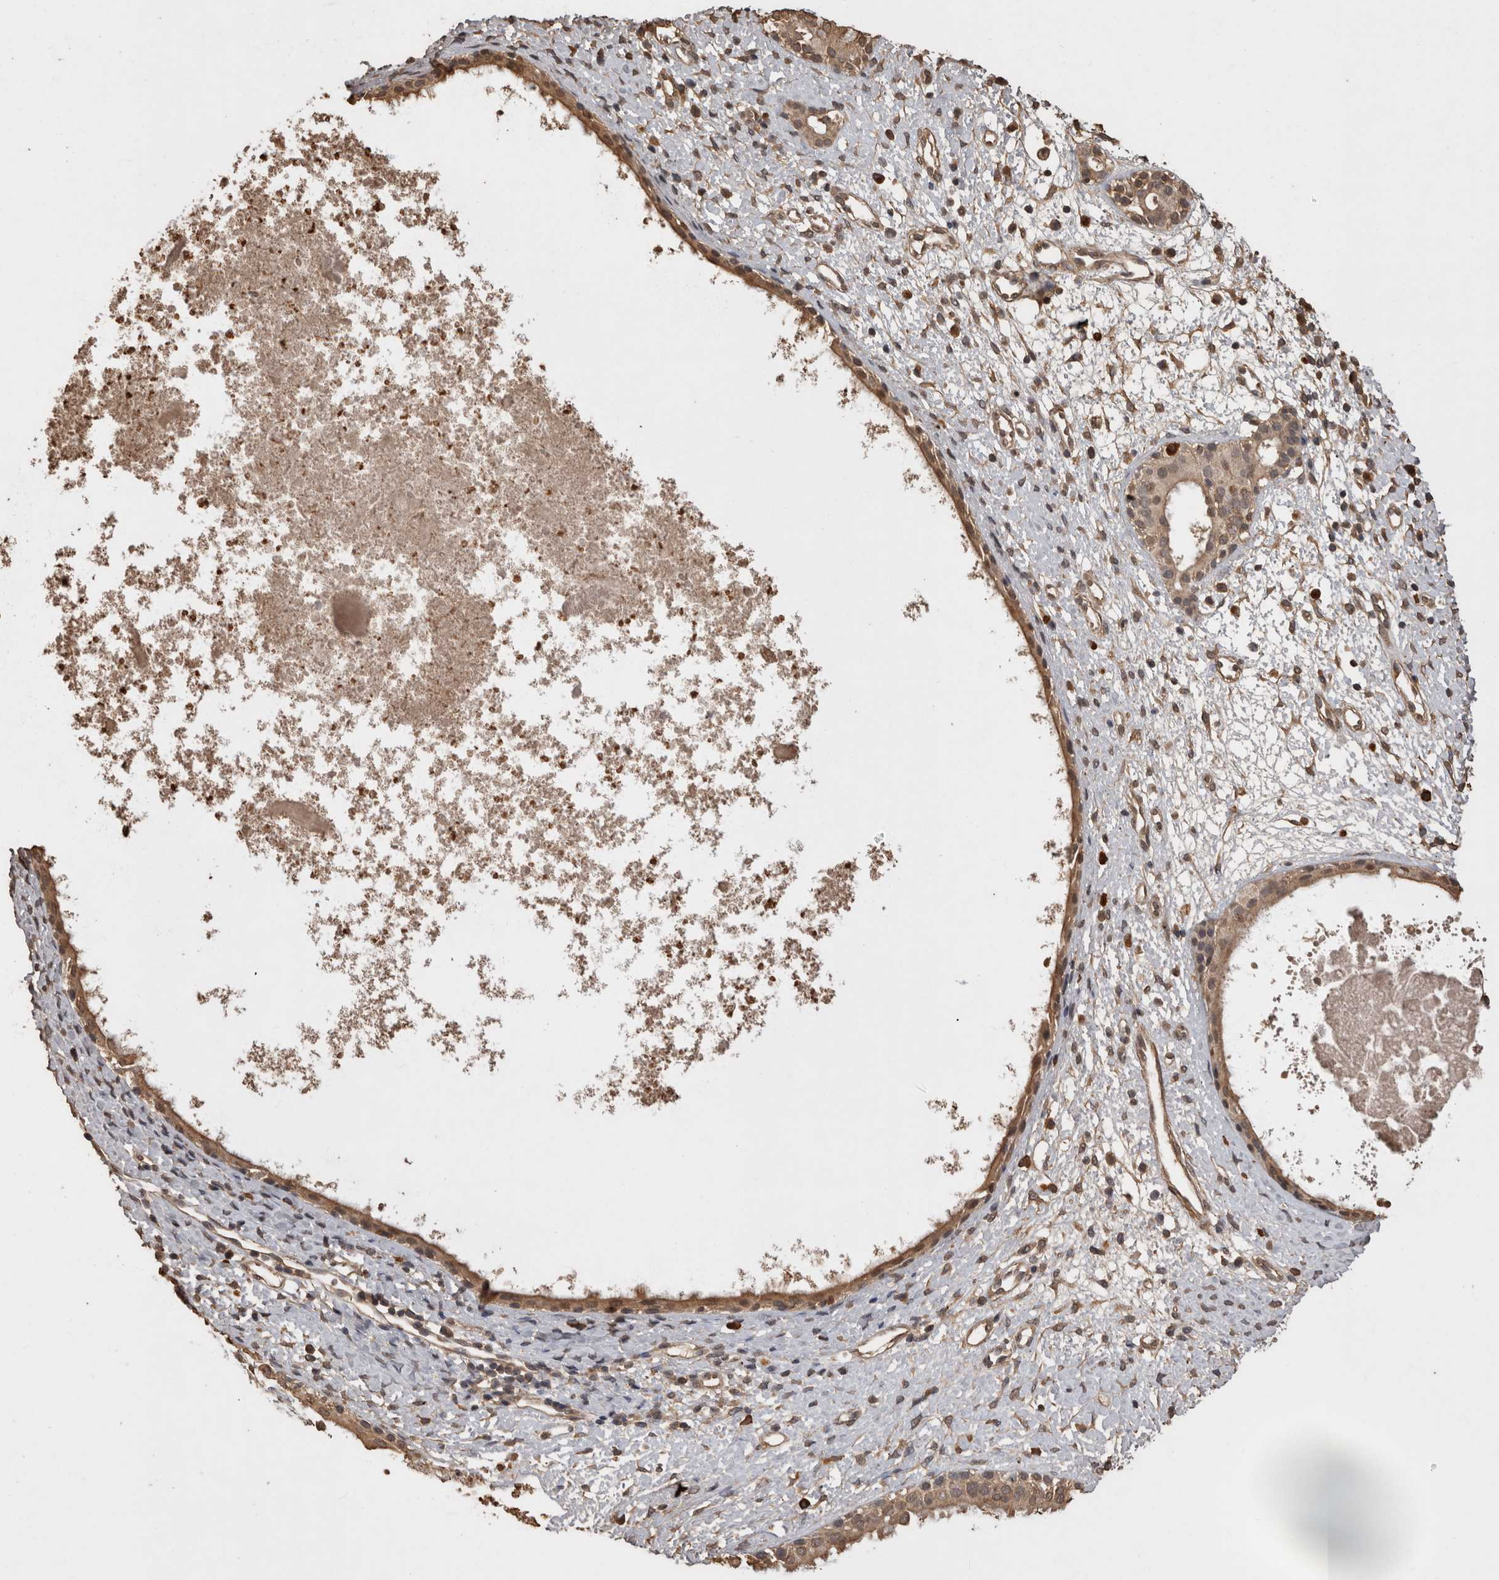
{"staining": {"intensity": "moderate", "quantity": ">75%", "location": "cytoplasmic/membranous"}, "tissue": "nasopharynx", "cell_type": "Respiratory epithelial cells", "image_type": "normal", "snomed": [{"axis": "morphology", "description": "Normal tissue, NOS"}, {"axis": "topography", "description": "Nasopharynx"}], "caption": "Protein expression analysis of normal nasopharynx exhibits moderate cytoplasmic/membranous expression in about >75% of respiratory epithelial cells.", "gene": "SOCS5", "patient": {"sex": "male", "age": 22}}